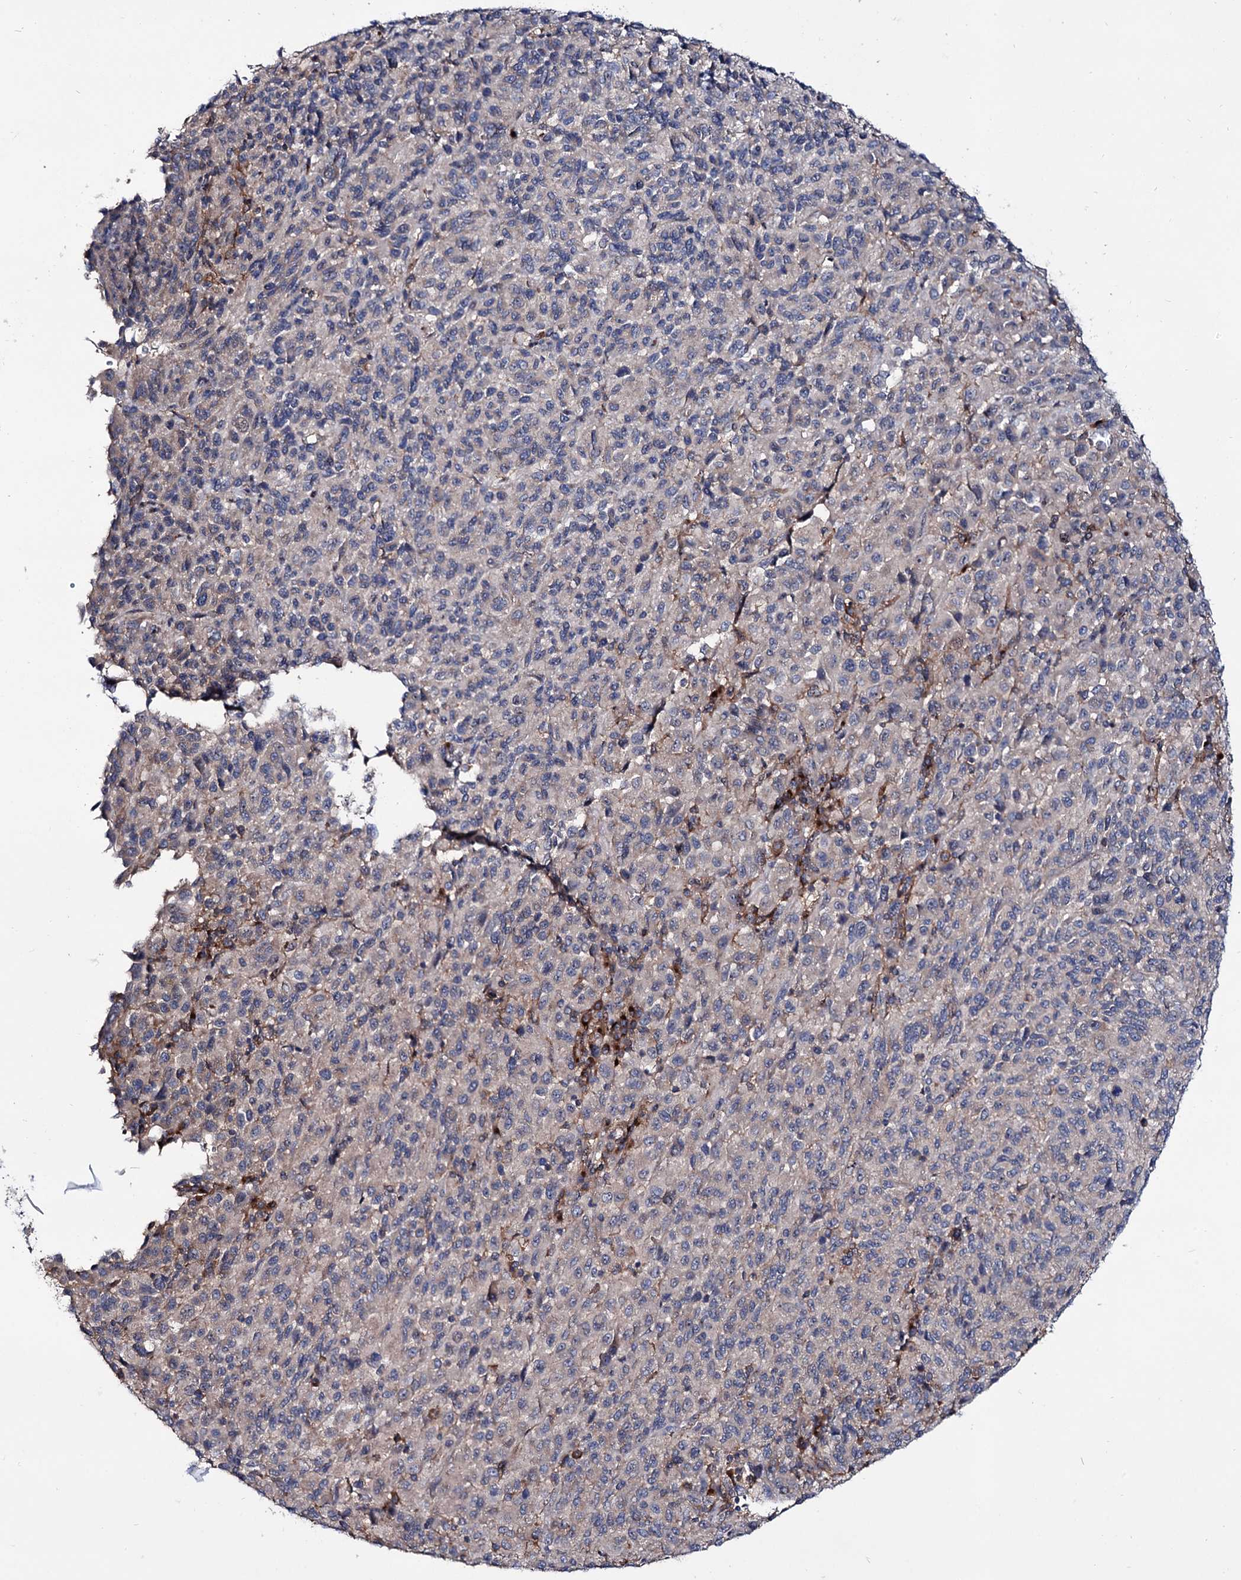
{"staining": {"intensity": "negative", "quantity": "none", "location": "none"}, "tissue": "melanoma", "cell_type": "Tumor cells", "image_type": "cancer", "snomed": [{"axis": "morphology", "description": "Malignant melanoma, Metastatic site"}, {"axis": "topography", "description": "Lung"}], "caption": "Photomicrograph shows no protein staining in tumor cells of melanoma tissue.", "gene": "SEC24A", "patient": {"sex": "male", "age": 64}}